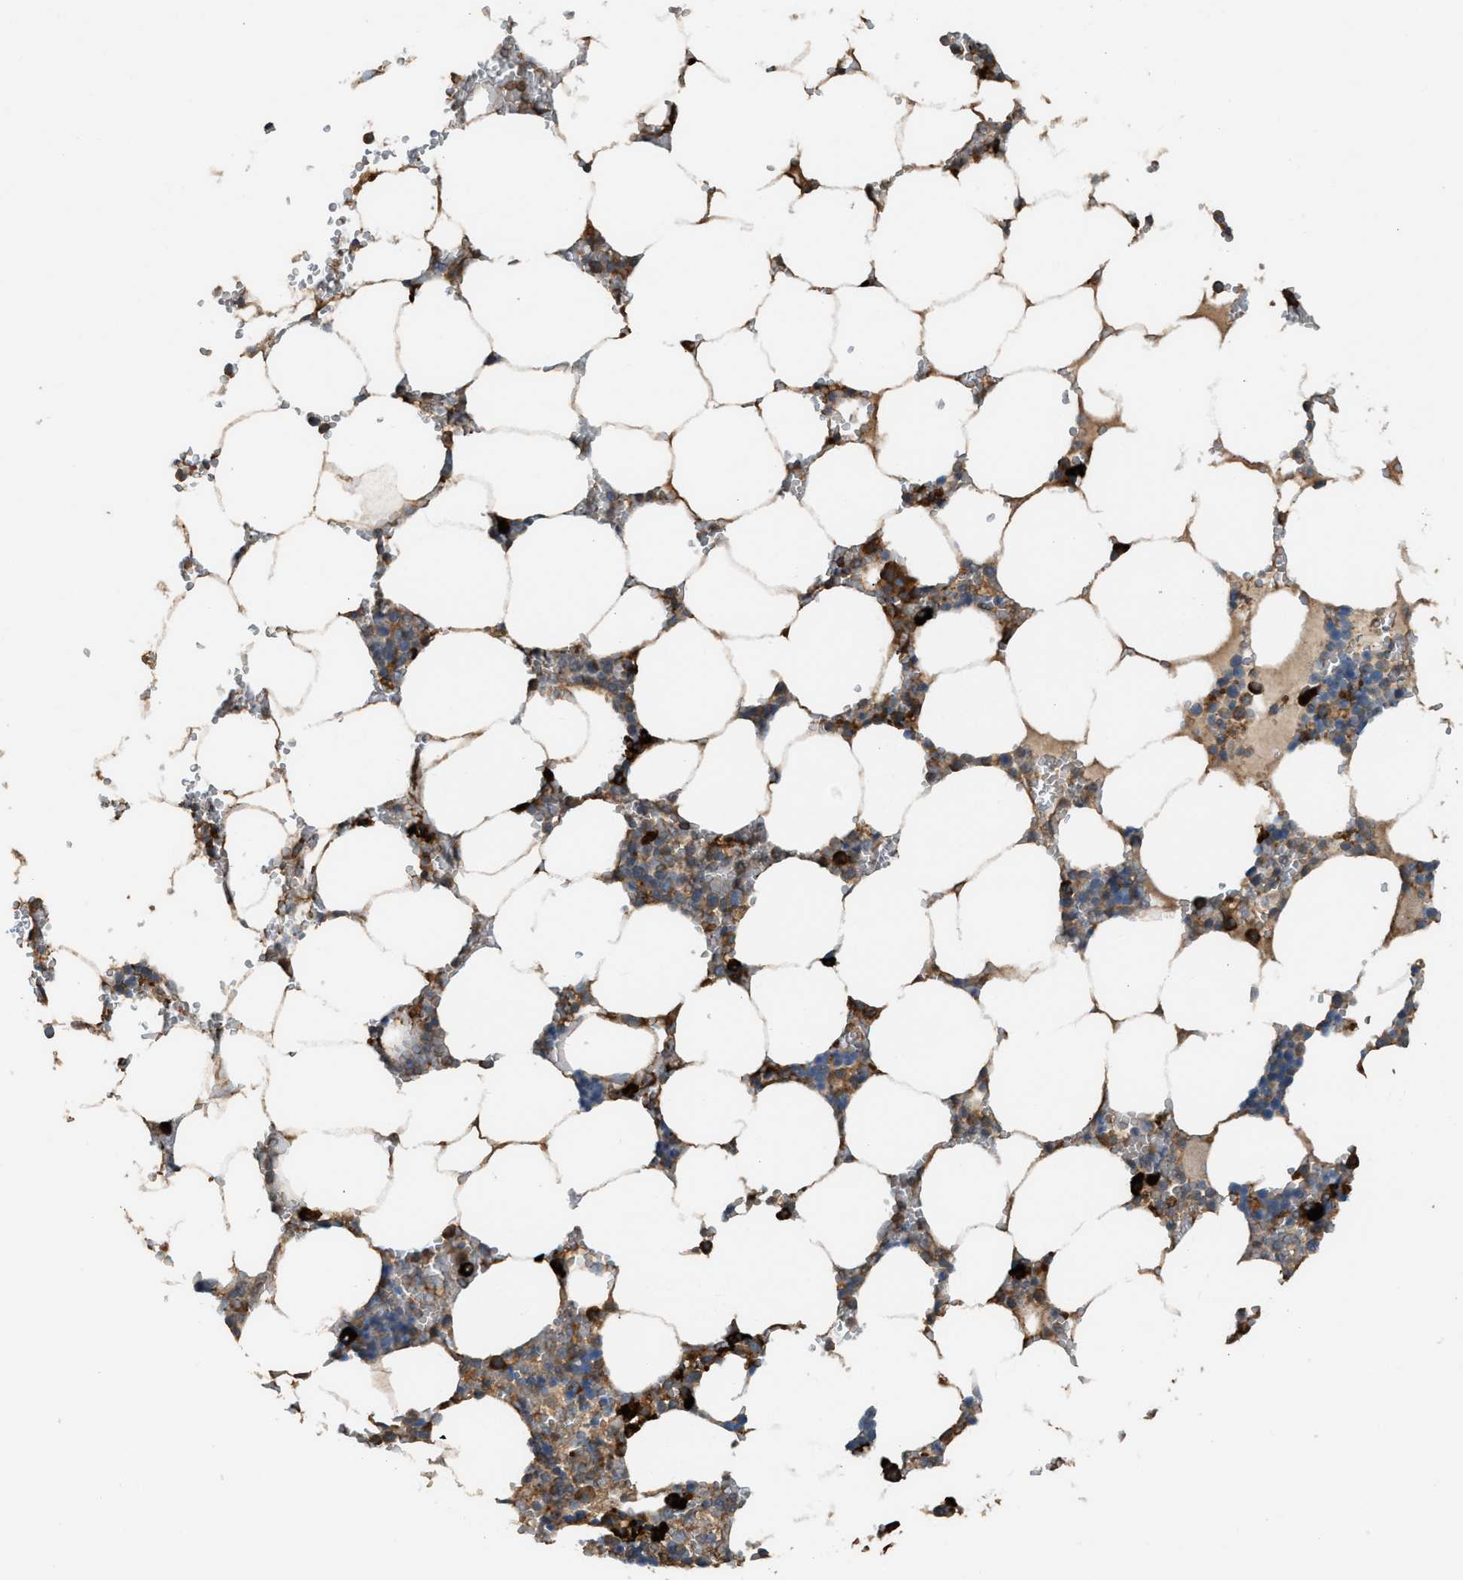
{"staining": {"intensity": "strong", "quantity": "<25%", "location": "cytoplasmic/membranous"}, "tissue": "bone marrow", "cell_type": "Hematopoietic cells", "image_type": "normal", "snomed": [{"axis": "morphology", "description": "Normal tissue, NOS"}, {"axis": "topography", "description": "Bone marrow"}], "caption": "High-power microscopy captured an immunohistochemistry histopathology image of benign bone marrow, revealing strong cytoplasmic/membranous expression in approximately <25% of hematopoietic cells.", "gene": "BAIAP2L1", "patient": {"sex": "male", "age": 70}}